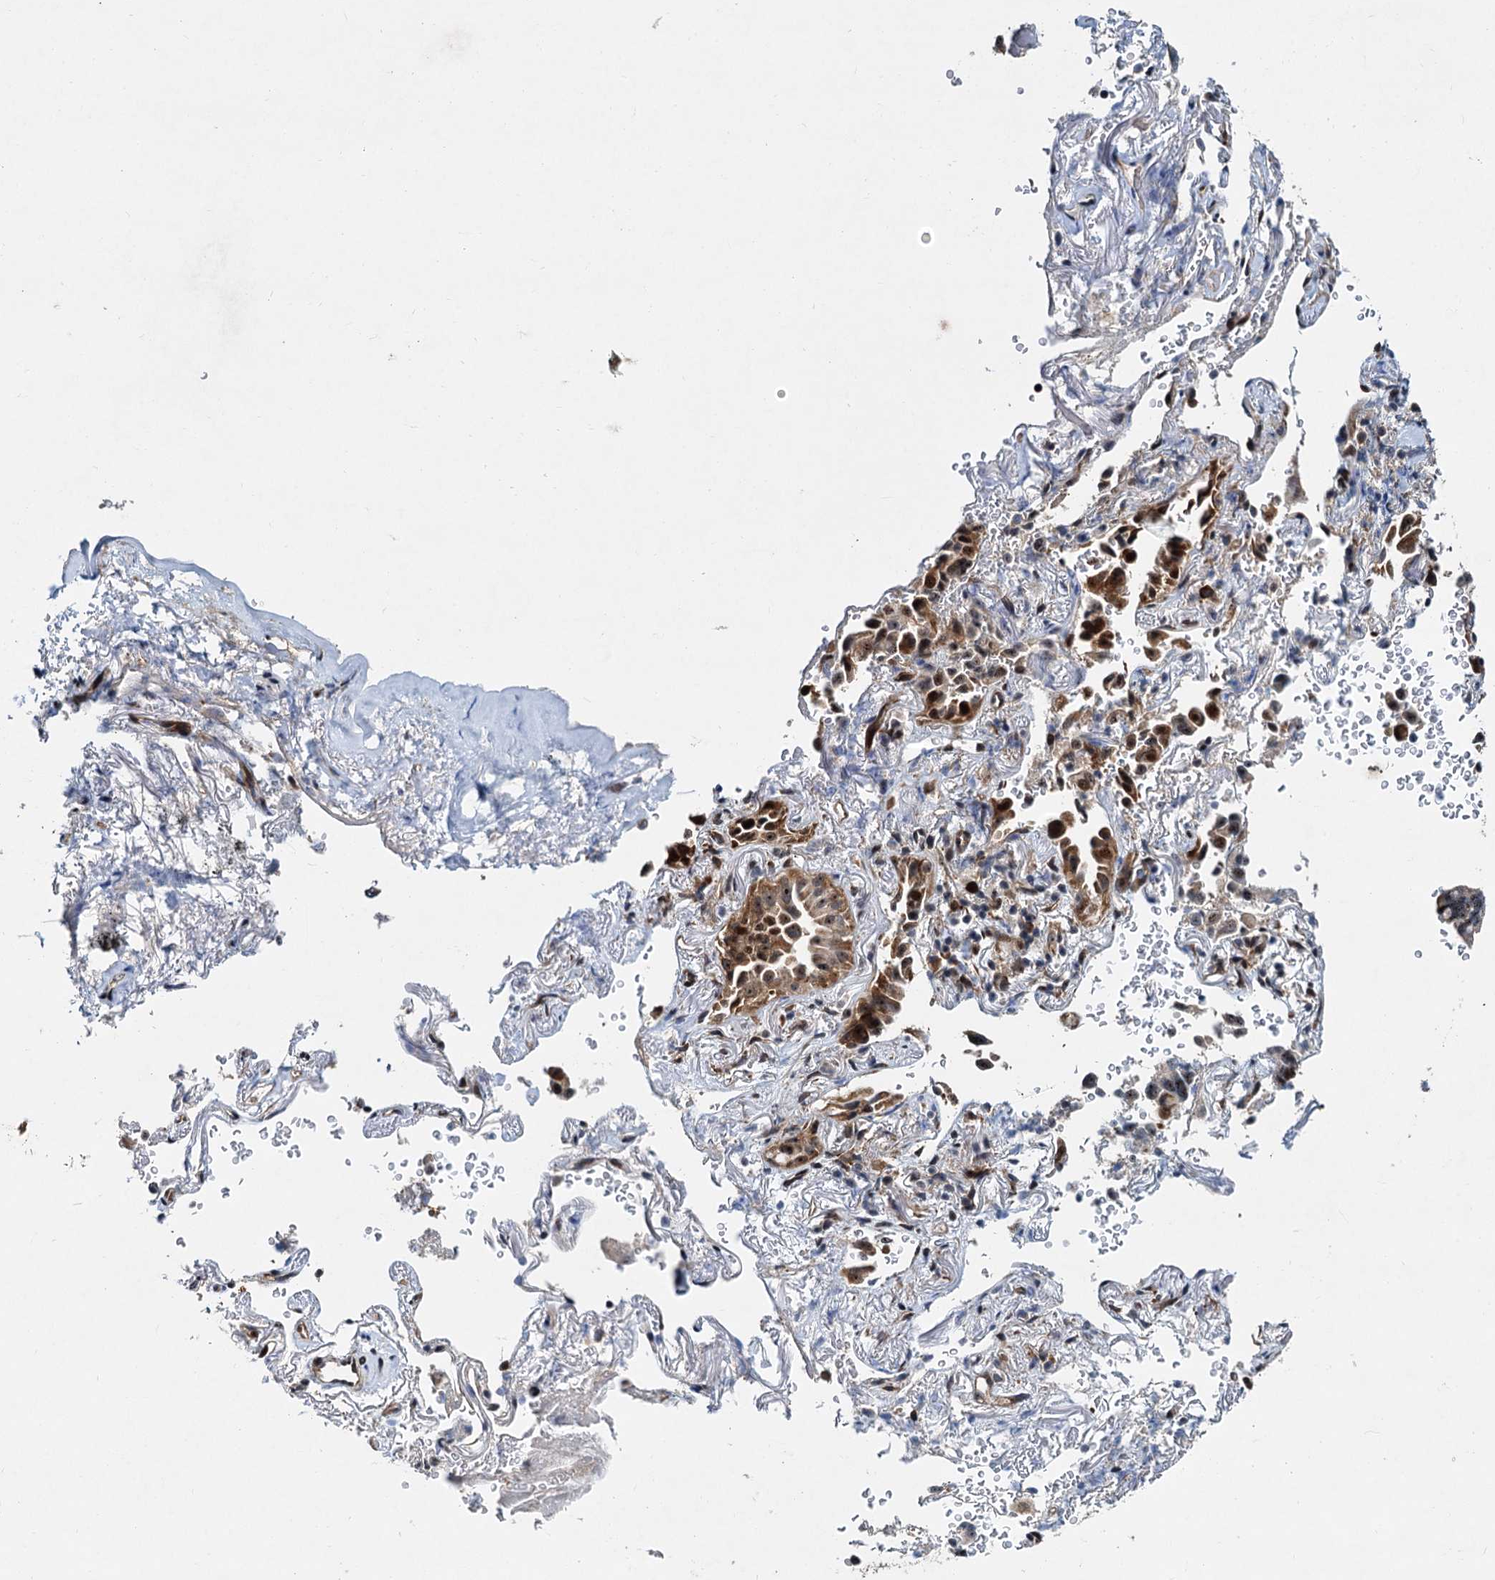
{"staining": {"intensity": "moderate", "quantity": ">75%", "location": "cytoplasmic/membranous,nuclear"}, "tissue": "lung cancer", "cell_type": "Tumor cells", "image_type": "cancer", "snomed": [{"axis": "morphology", "description": "Adenocarcinoma, NOS"}, {"axis": "topography", "description": "Lung"}], "caption": "Immunohistochemical staining of lung adenocarcinoma displays medium levels of moderate cytoplasmic/membranous and nuclear expression in about >75% of tumor cells.", "gene": "DNAJC21", "patient": {"sex": "female", "age": 69}}